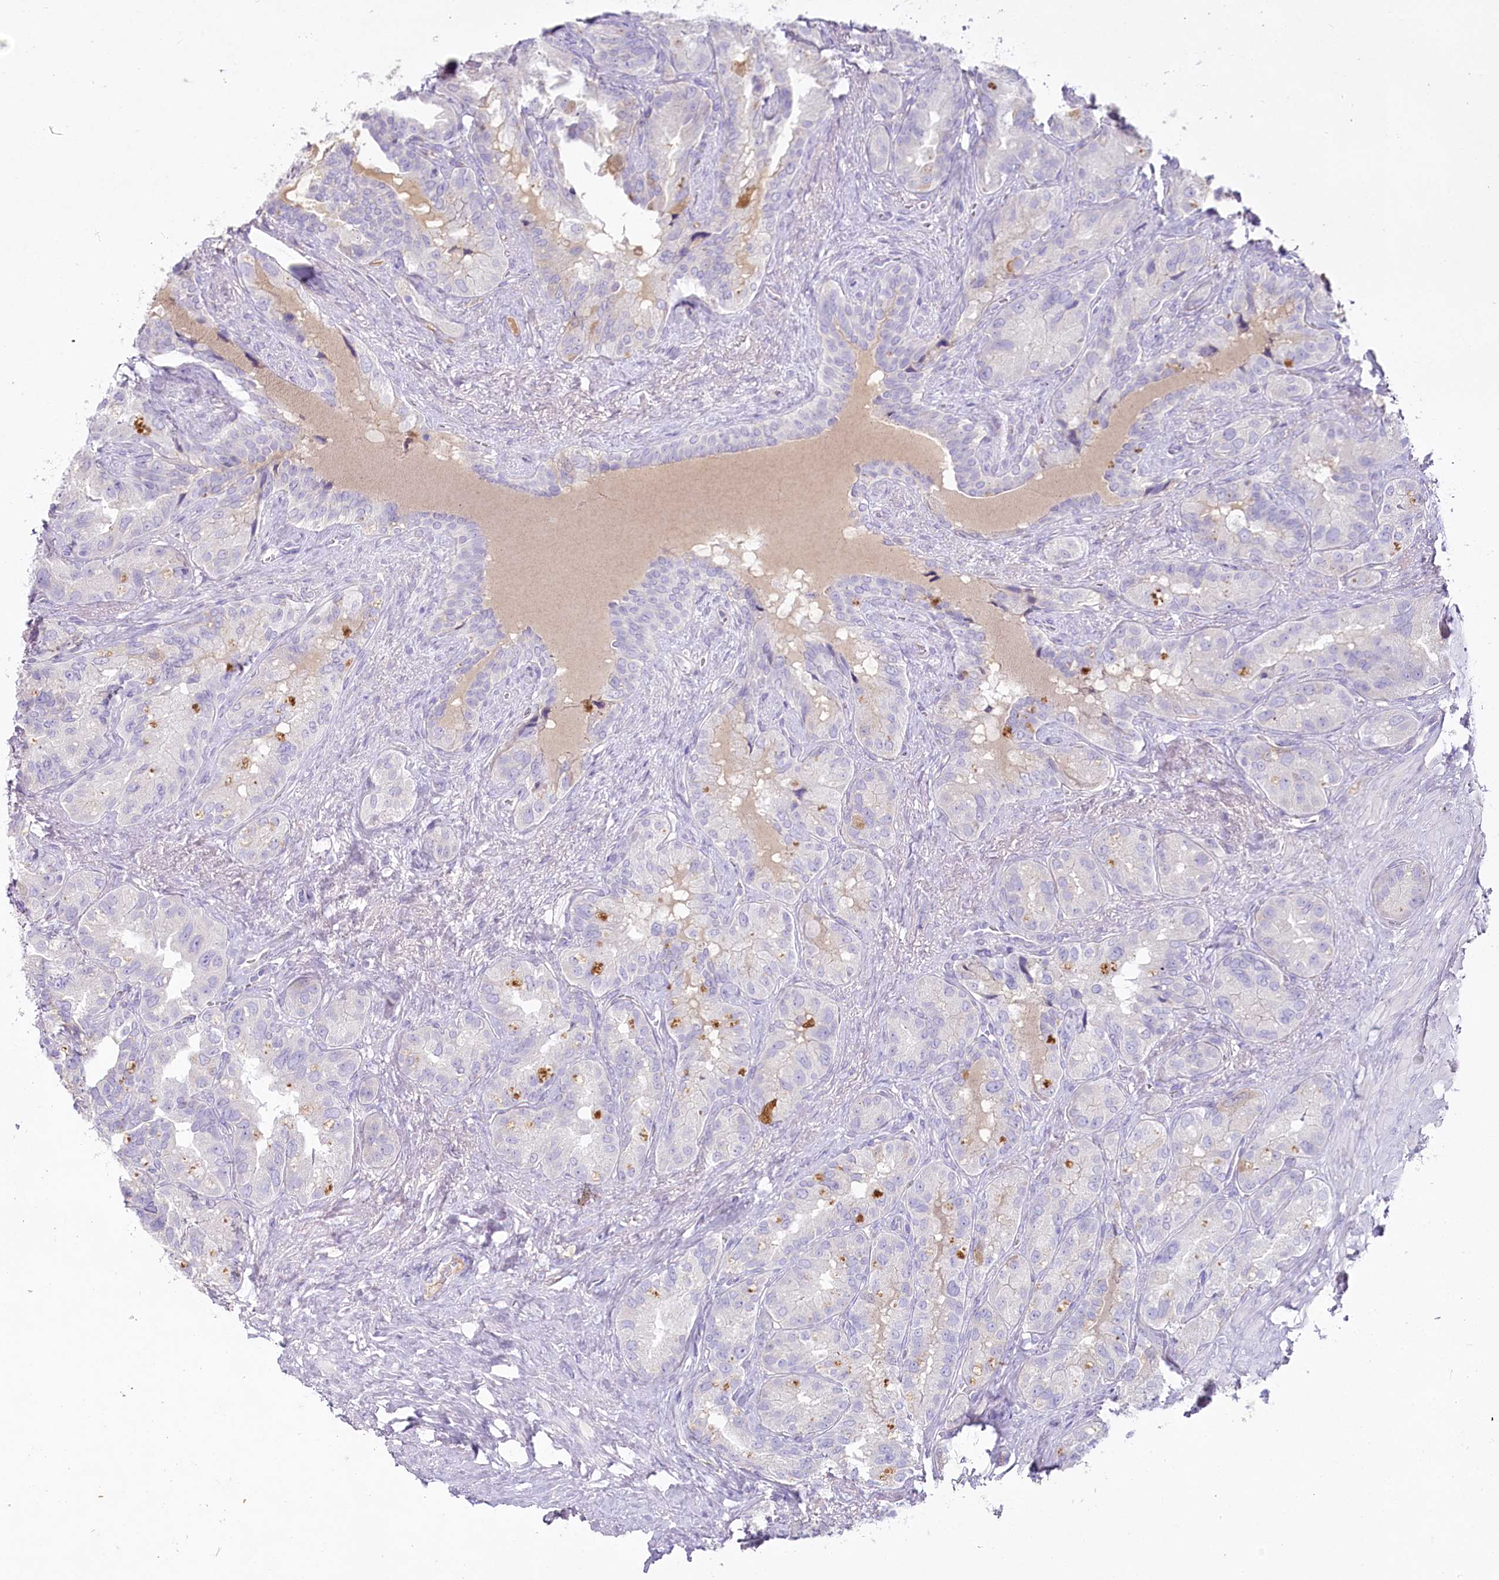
{"staining": {"intensity": "negative", "quantity": "none", "location": "none"}, "tissue": "seminal vesicle", "cell_type": "Glandular cells", "image_type": "normal", "snomed": [{"axis": "morphology", "description": "Normal tissue, NOS"}, {"axis": "topography", "description": "Seminal veicle"}, {"axis": "topography", "description": "Peripheral nerve tissue"}], "caption": "Immunohistochemical staining of benign seminal vesicle displays no significant positivity in glandular cells. (Brightfield microscopy of DAB immunohistochemistry (IHC) at high magnification).", "gene": "HPD", "patient": {"sex": "male", "age": 67}}